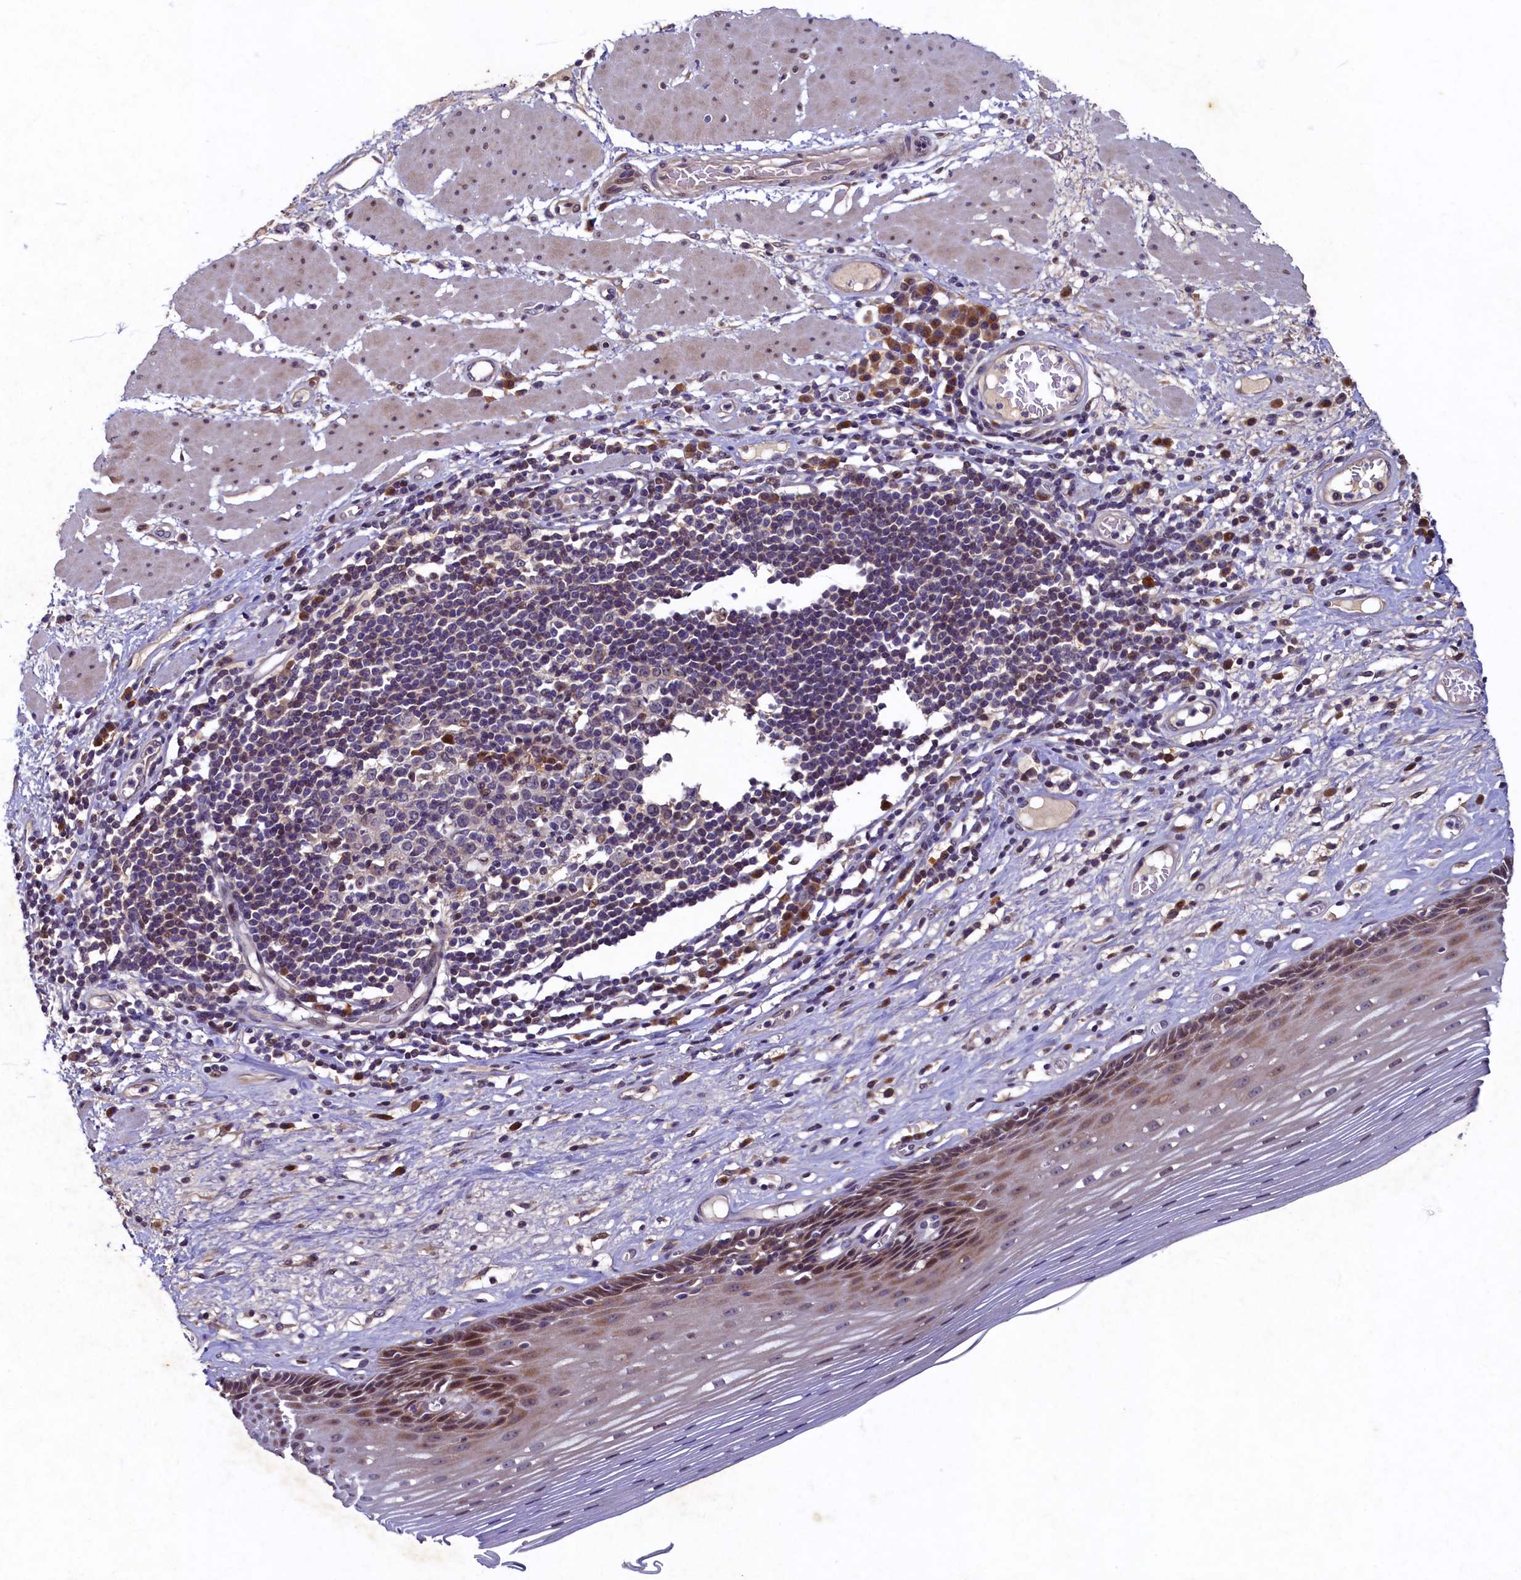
{"staining": {"intensity": "moderate", "quantity": "25%-75%", "location": "cytoplasmic/membranous,nuclear"}, "tissue": "esophagus", "cell_type": "Squamous epithelial cells", "image_type": "normal", "snomed": [{"axis": "morphology", "description": "Normal tissue, NOS"}, {"axis": "topography", "description": "Esophagus"}], "caption": "Squamous epithelial cells demonstrate medium levels of moderate cytoplasmic/membranous,nuclear staining in approximately 25%-75% of cells in benign esophagus. (DAB = brown stain, brightfield microscopy at high magnification).", "gene": "LATS2", "patient": {"sex": "male", "age": 62}}